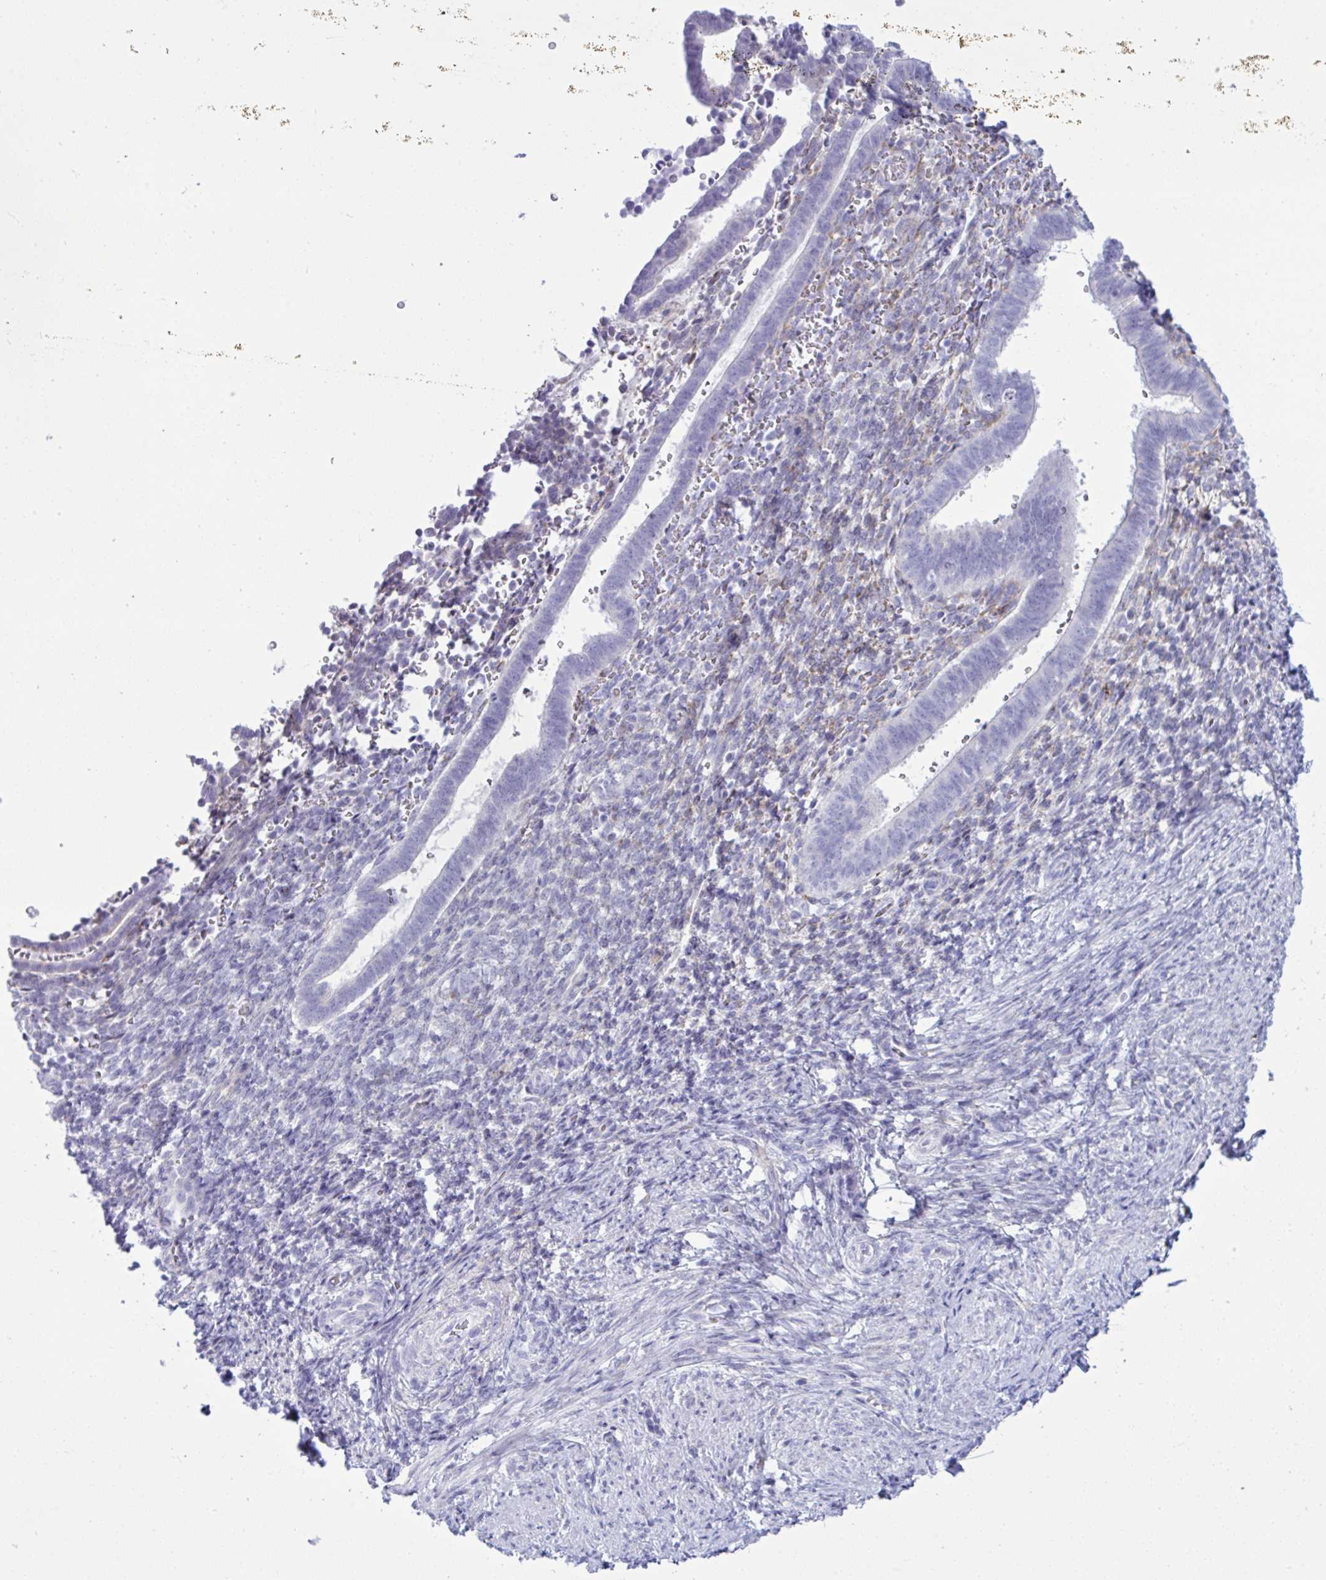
{"staining": {"intensity": "negative", "quantity": "none", "location": "none"}, "tissue": "endometrium", "cell_type": "Cells in endometrial stroma", "image_type": "normal", "snomed": [{"axis": "morphology", "description": "Normal tissue, NOS"}, {"axis": "topography", "description": "Endometrium"}], "caption": "IHC of normal human endometrium demonstrates no staining in cells in endometrial stroma. (DAB (3,3'-diaminobenzidine) immunohistochemistry (IHC), high magnification).", "gene": "SREBF1", "patient": {"sex": "female", "age": 34}}